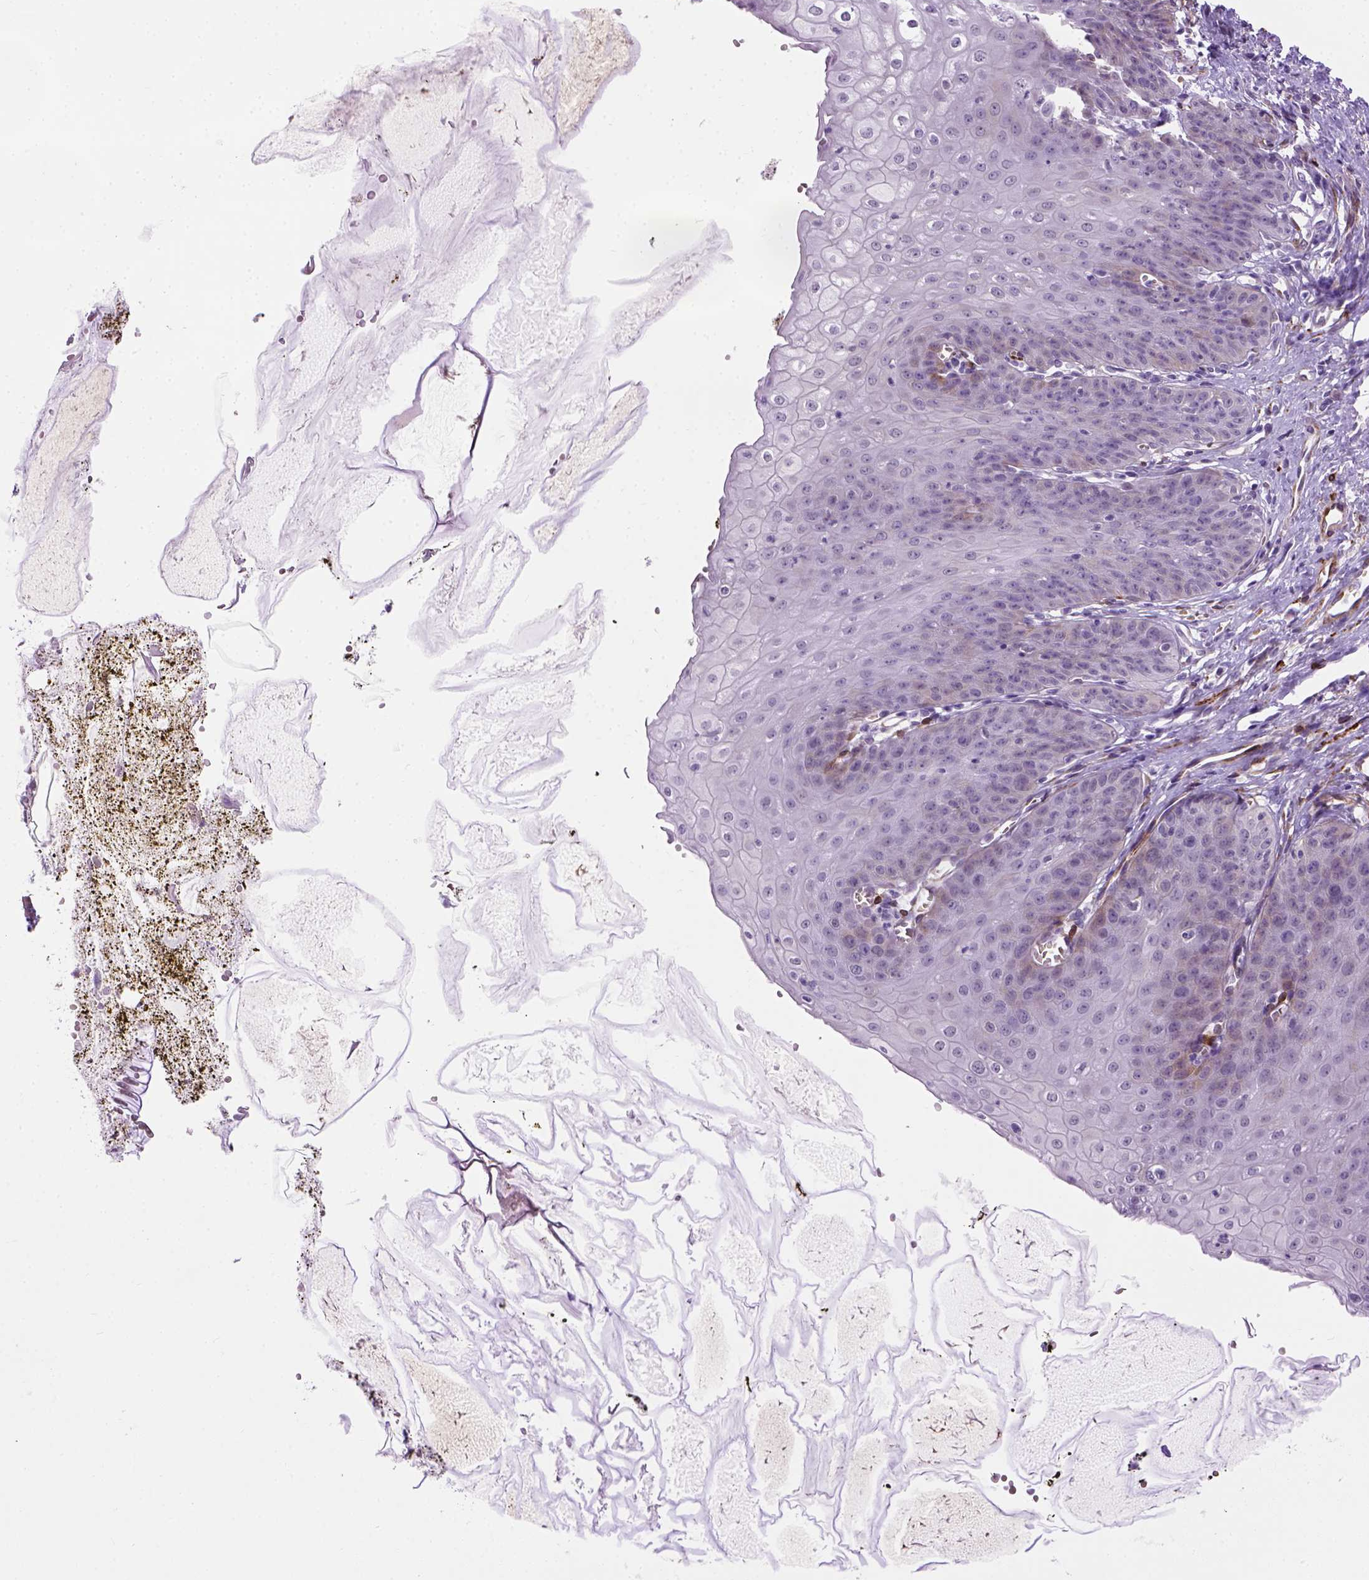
{"staining": {"intensity": "moderate", "quantity": "<25%", "location": "cytoplasmic/membranous"}, "tissue": "esophagus", "cell_type": "Squamous epithelial cells", "image_type": "normal", "snomed": [{"axis": "morphology", "description": "Normal tissue, NOS"}, {"axis": "topography", "description": "Esophagus"}], "caption": "IHC photomicrograph of benign esophagus: human esophagus stained using immunohistochemistry reveals low levels of moderate protein expression localized specifically in the cytoplasmic/membranous of squamous epithelial cells, appearing as a cytoplasmic/membranous brown color.", "gene": "KAZN", "patient": {"sex": "male", "age": 71}}